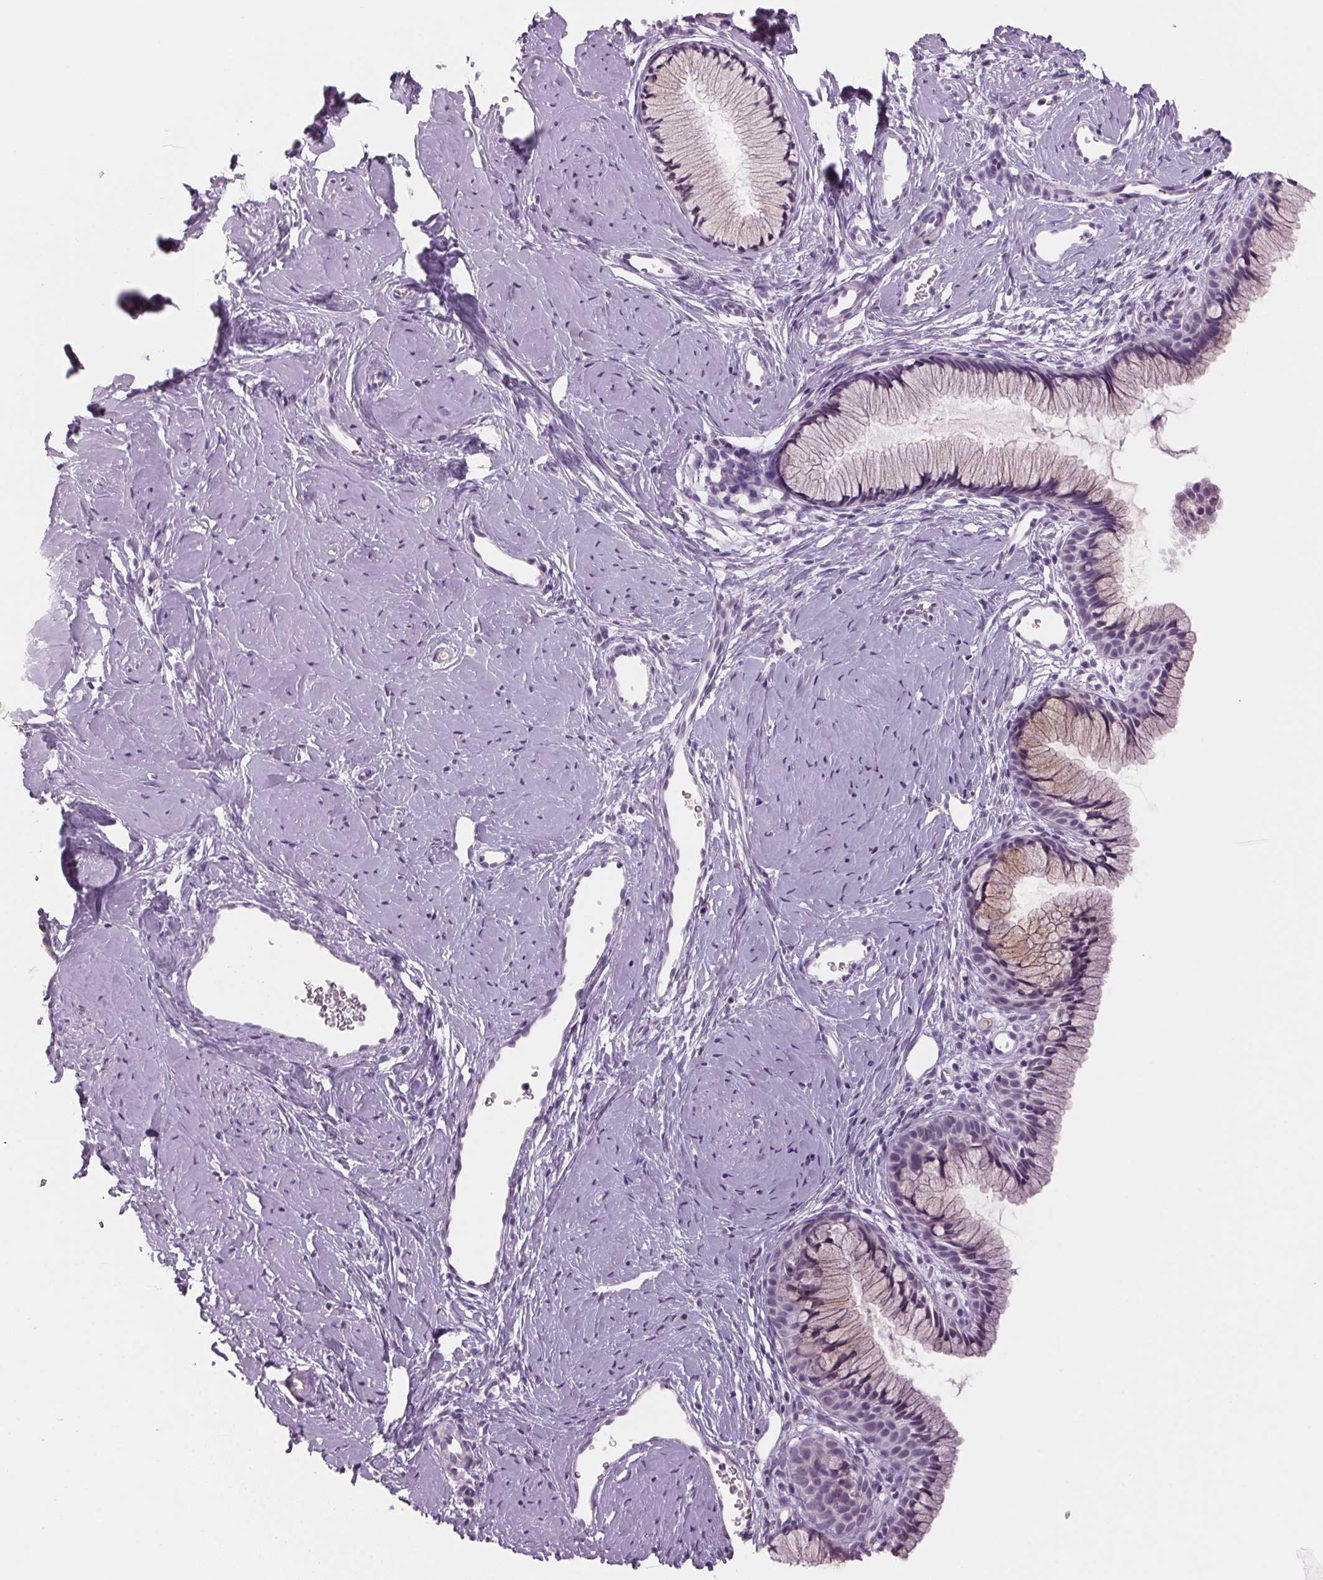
{"staining": {"intensity": "weak", "quantity": "<25%", "location": "cytoplasmic/membranous"}, "tissue": "cervix", "cell_type": "Glandular cells", "image_type": "normal", "snomed": [{"axis": "morphology", "description": "Normal tissue, NOS"}, {"axis": "topography", "description": "Cervix"}], "caption": "An immunohistochemistry micrograph of benign cervix is shown. There is no staining in glandular cells of cervix.", "gene": "ADAM20", "patient": {"sex": "female", "age": 40}}